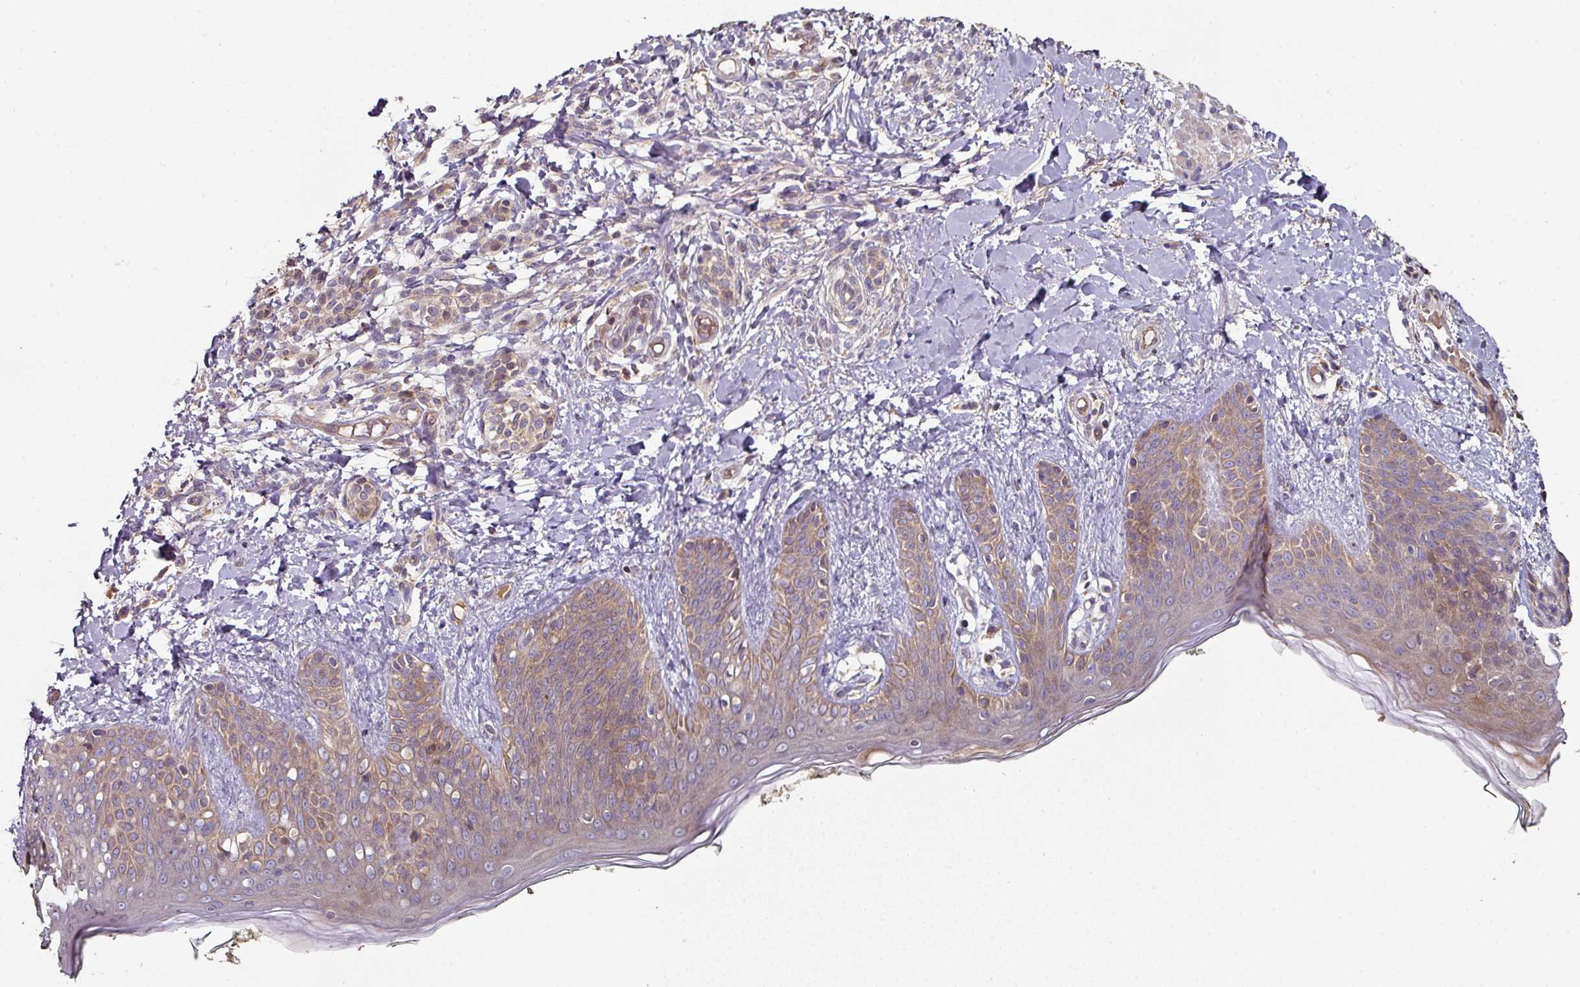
{"staining": {"intensity": "weak", "quantity": ">75%", "location": "cytoplasmic/membranous"}, "tissue": "skin", "cell_type": "Fibroblasts", "image_type": "normal", "snomed": [{"axis": "morphology", "description": "Normal tissue, NOS"}, {"axis": "topography", "description": "Skin"}], "caption": "Fibroblasts demonstrate low levels of weak cytoplasmic/membranous positivity in approximately >75% of cells in benign human skin.", "gene": "DNAJC7", "patient": {"sex": "male", "age": 16}}